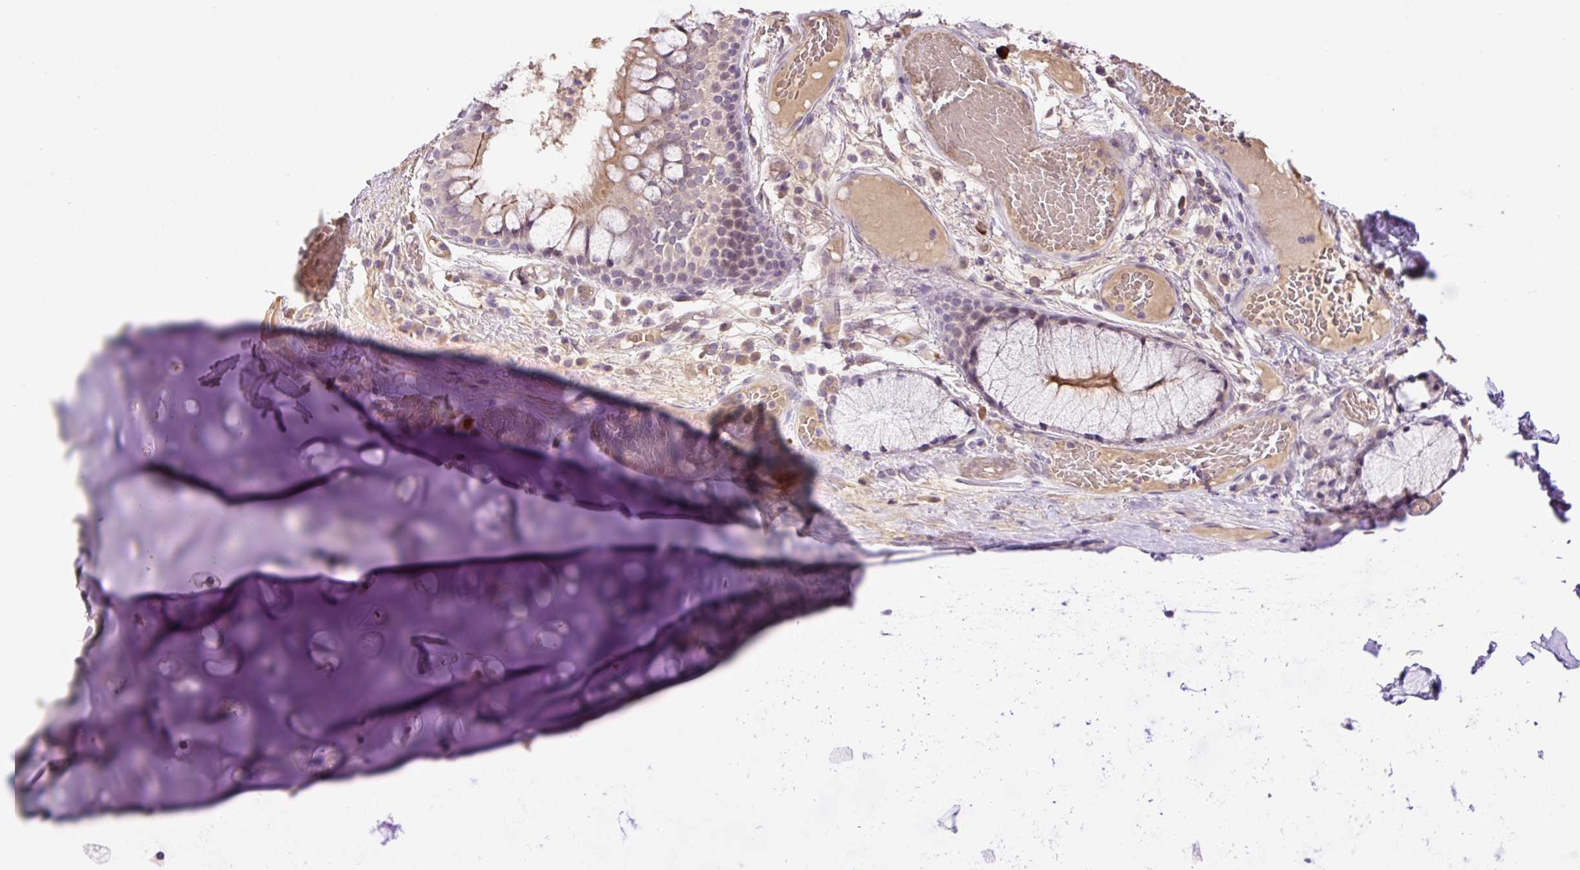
{"staining": {"intensity": "negative", "quantity": "none", "location": "none"}, "tissue": "adipose tissue", "cell_type": "Adipocytes", "image_type": "normal", "snomed": [{"axis": "morphology", "description": "Normal tissue, NOS"}, {"axis": "topography", "description": "Cartilage tissue"}, {"axis": "topography", "description": "Bronchus"}], "caption": "Protein analysis of benign adipose tissue displays no significant expression in adipocytes. (DAB (3,3'-diaminobenzidine) immunohistochemistry visualized using brightfield microscopy, high magnification).", "gene": "HABP4", "patient": {"sex": "male", "age": 56}}